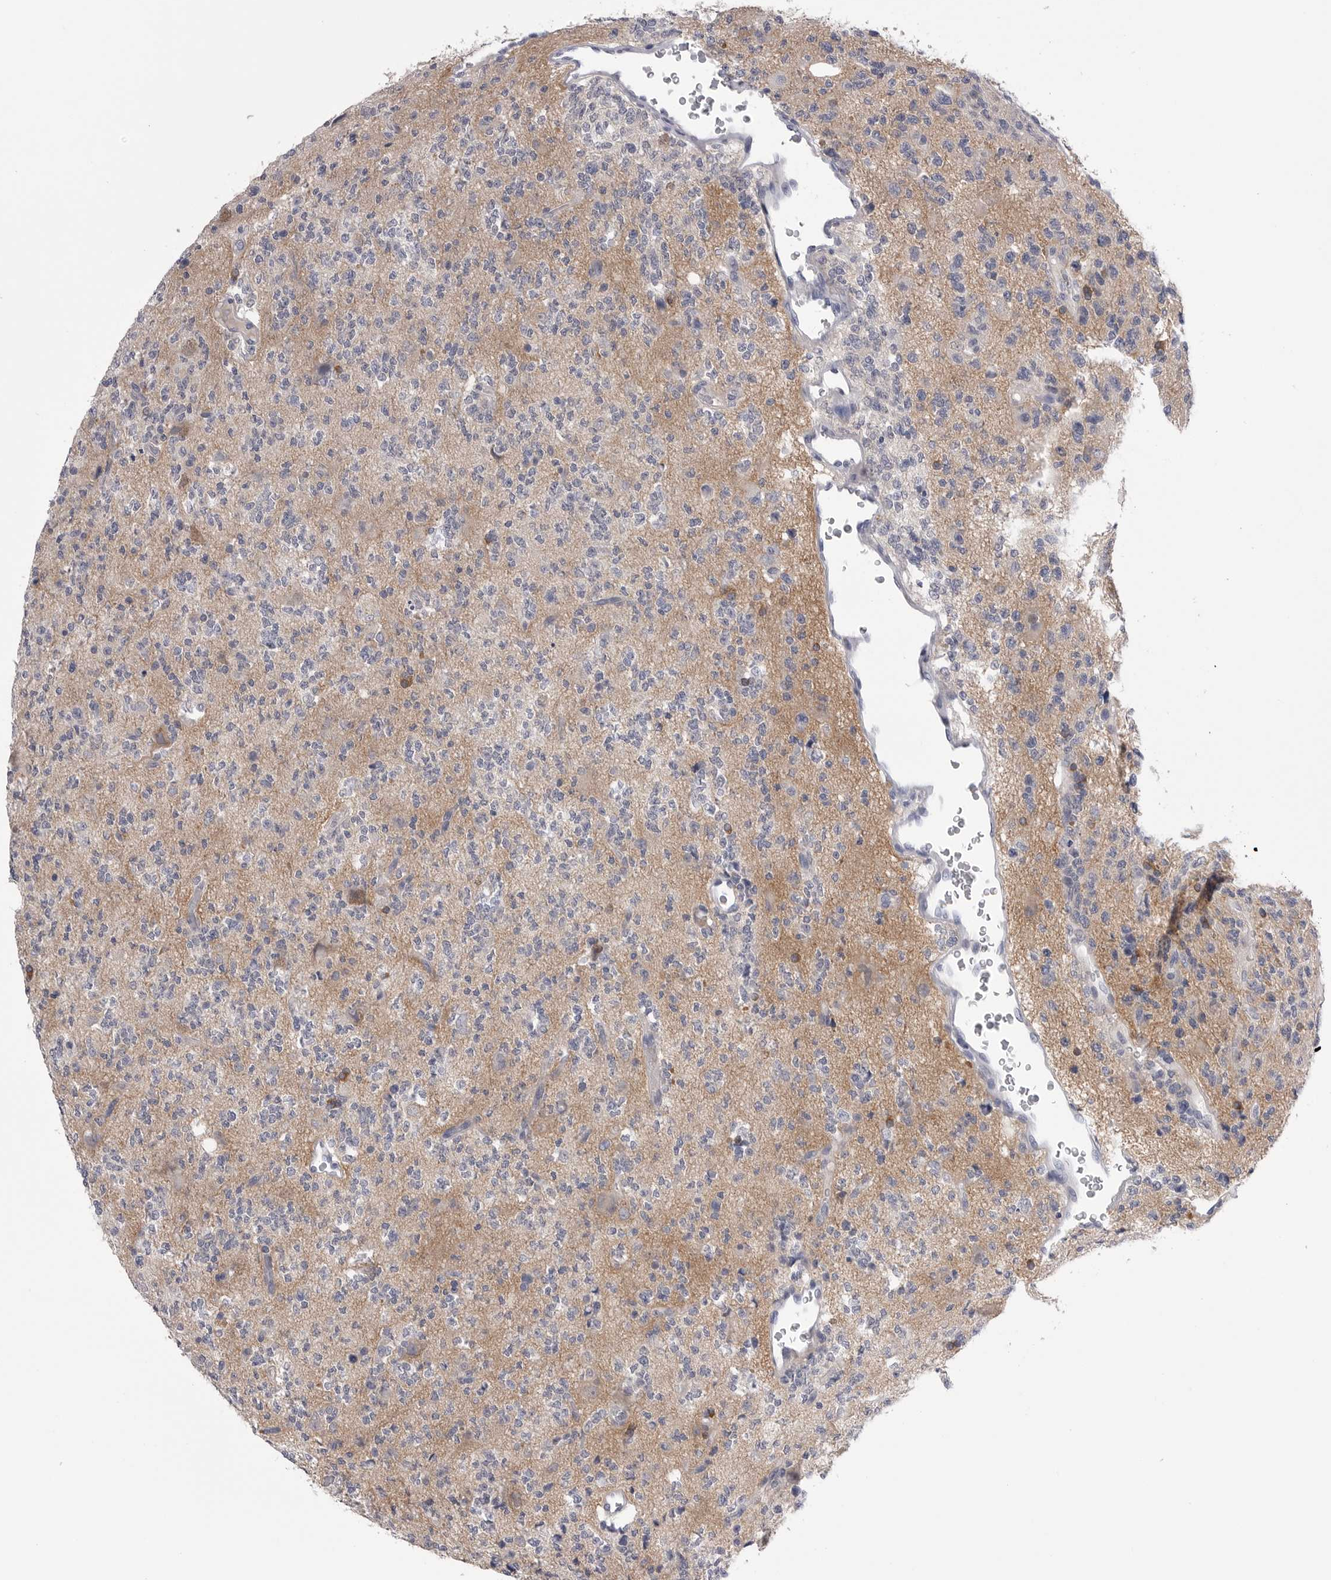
{"staining": {"intensity": "weak", "quantity": "<25%", "location": "cytoplasmic/membranous"}, "tissue": "glioma", "cell_type": "Tumor cells", "image_type": "cancer", "snomed": [{"axis": "morphology", "description": "Glioma, malignant, High grade"}, {"axis": "topography", "description": "Brain"}], "caption": "A histopathology image of human malignant high-grade glioma is negative for staining in tumor cells. (Brightfield microscopy of DAB immunohistochemistry (IHC) at high magnification).", "gene": "DLGAP3", "patient": {"sex": "female", "age": 62}}